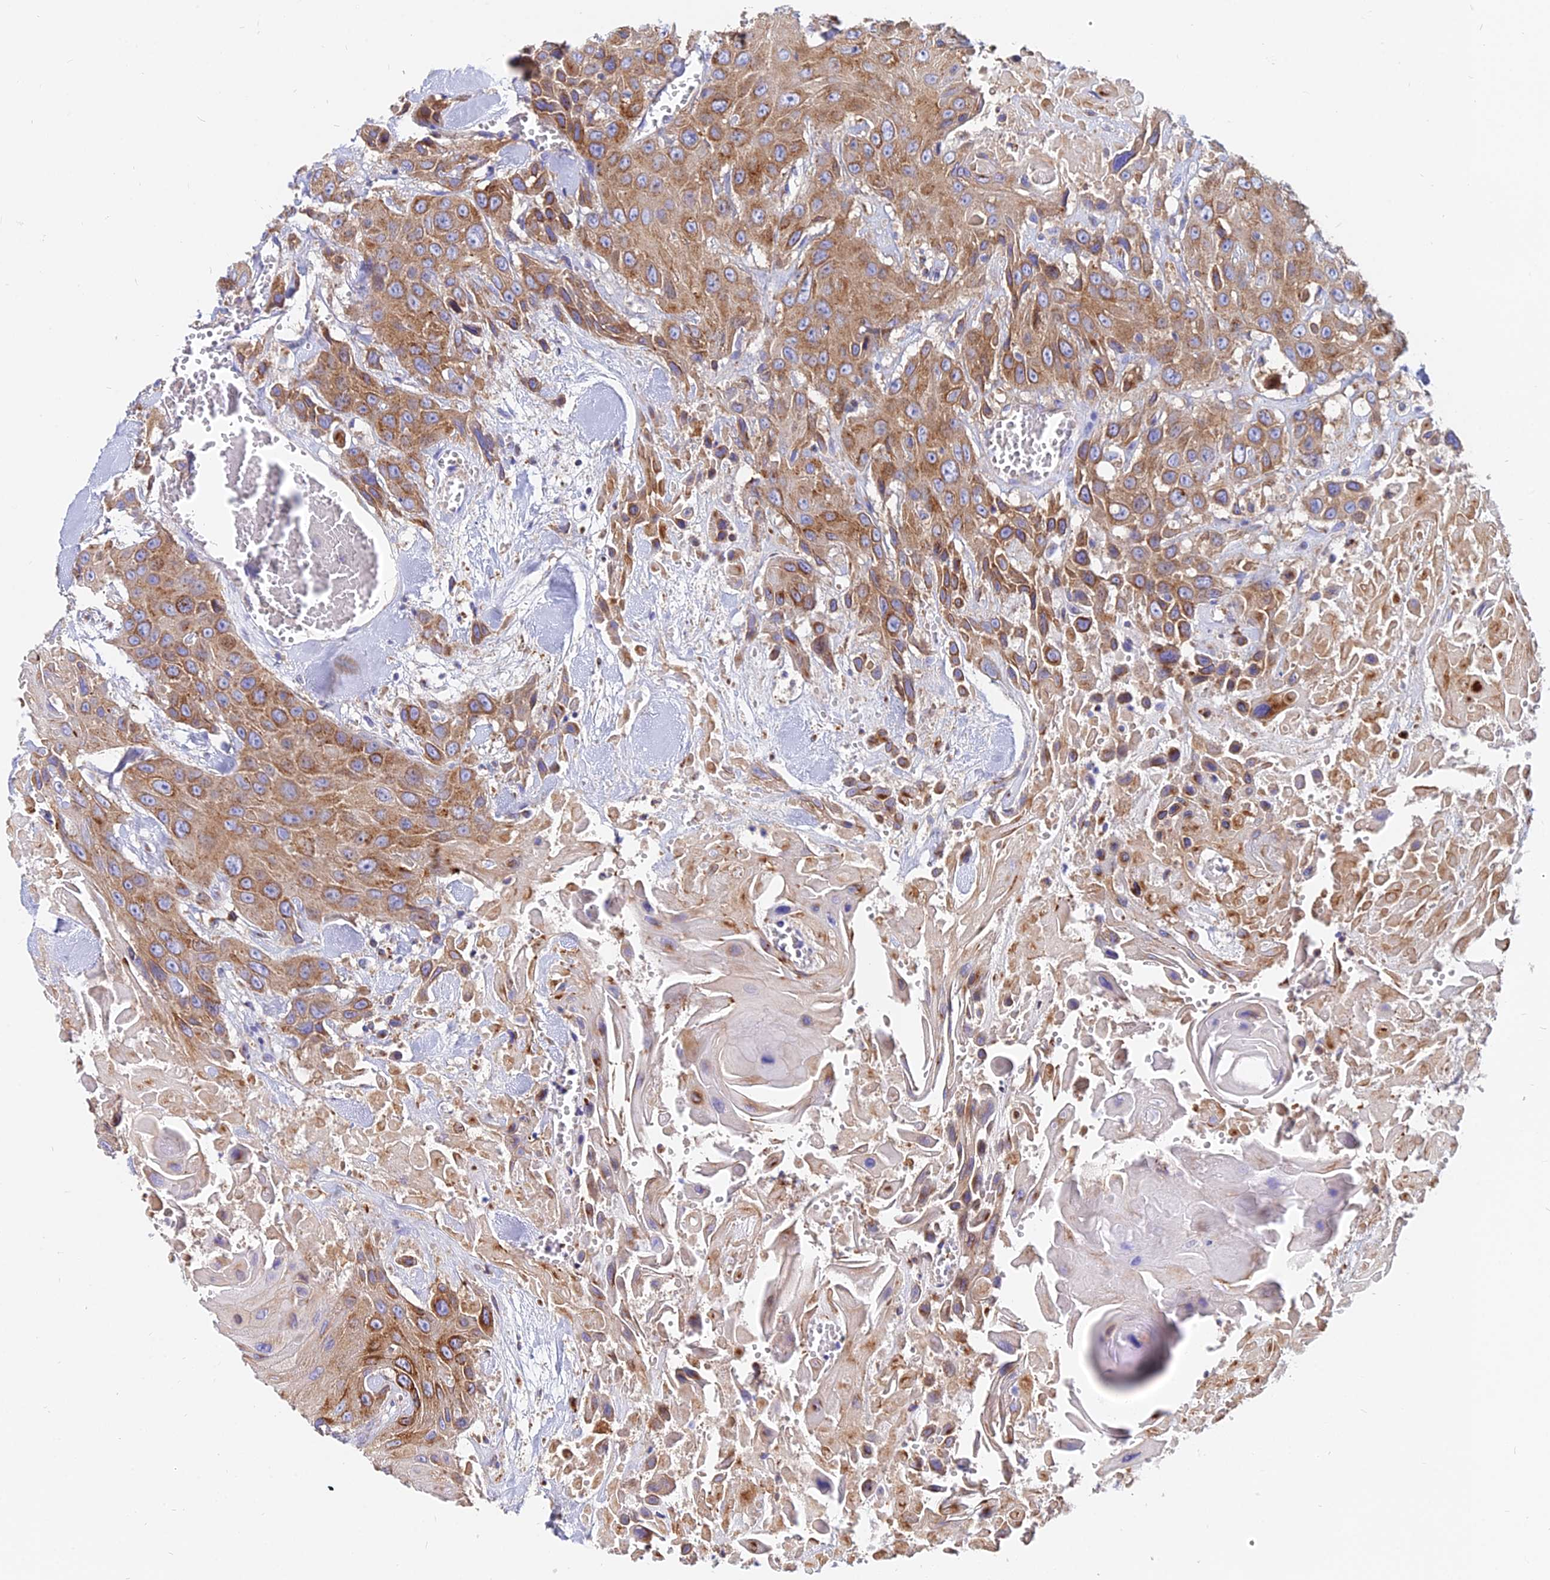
{"staining": {"intensity": "moderate", "quantity": ">75%", "location": "cytoplasmic/membranous"}, "tissue": "head and neck cancer", "cell_type": "Tumor cells", "image_type": "cancer", "snomed": [{"axis": "morphology", "description": "Squamous cell carcinoma, NOS"}, {"axis": "topography", "description": "Head-Neck"}], "caption": "Squamous cell carcinoma (head and neck) stained for a protein exhibits moderate cytoplasmic/membranous positivity in tumor cells.", "gene": "AGTRAP", "patient": {"sex": "male", "age": 81}}